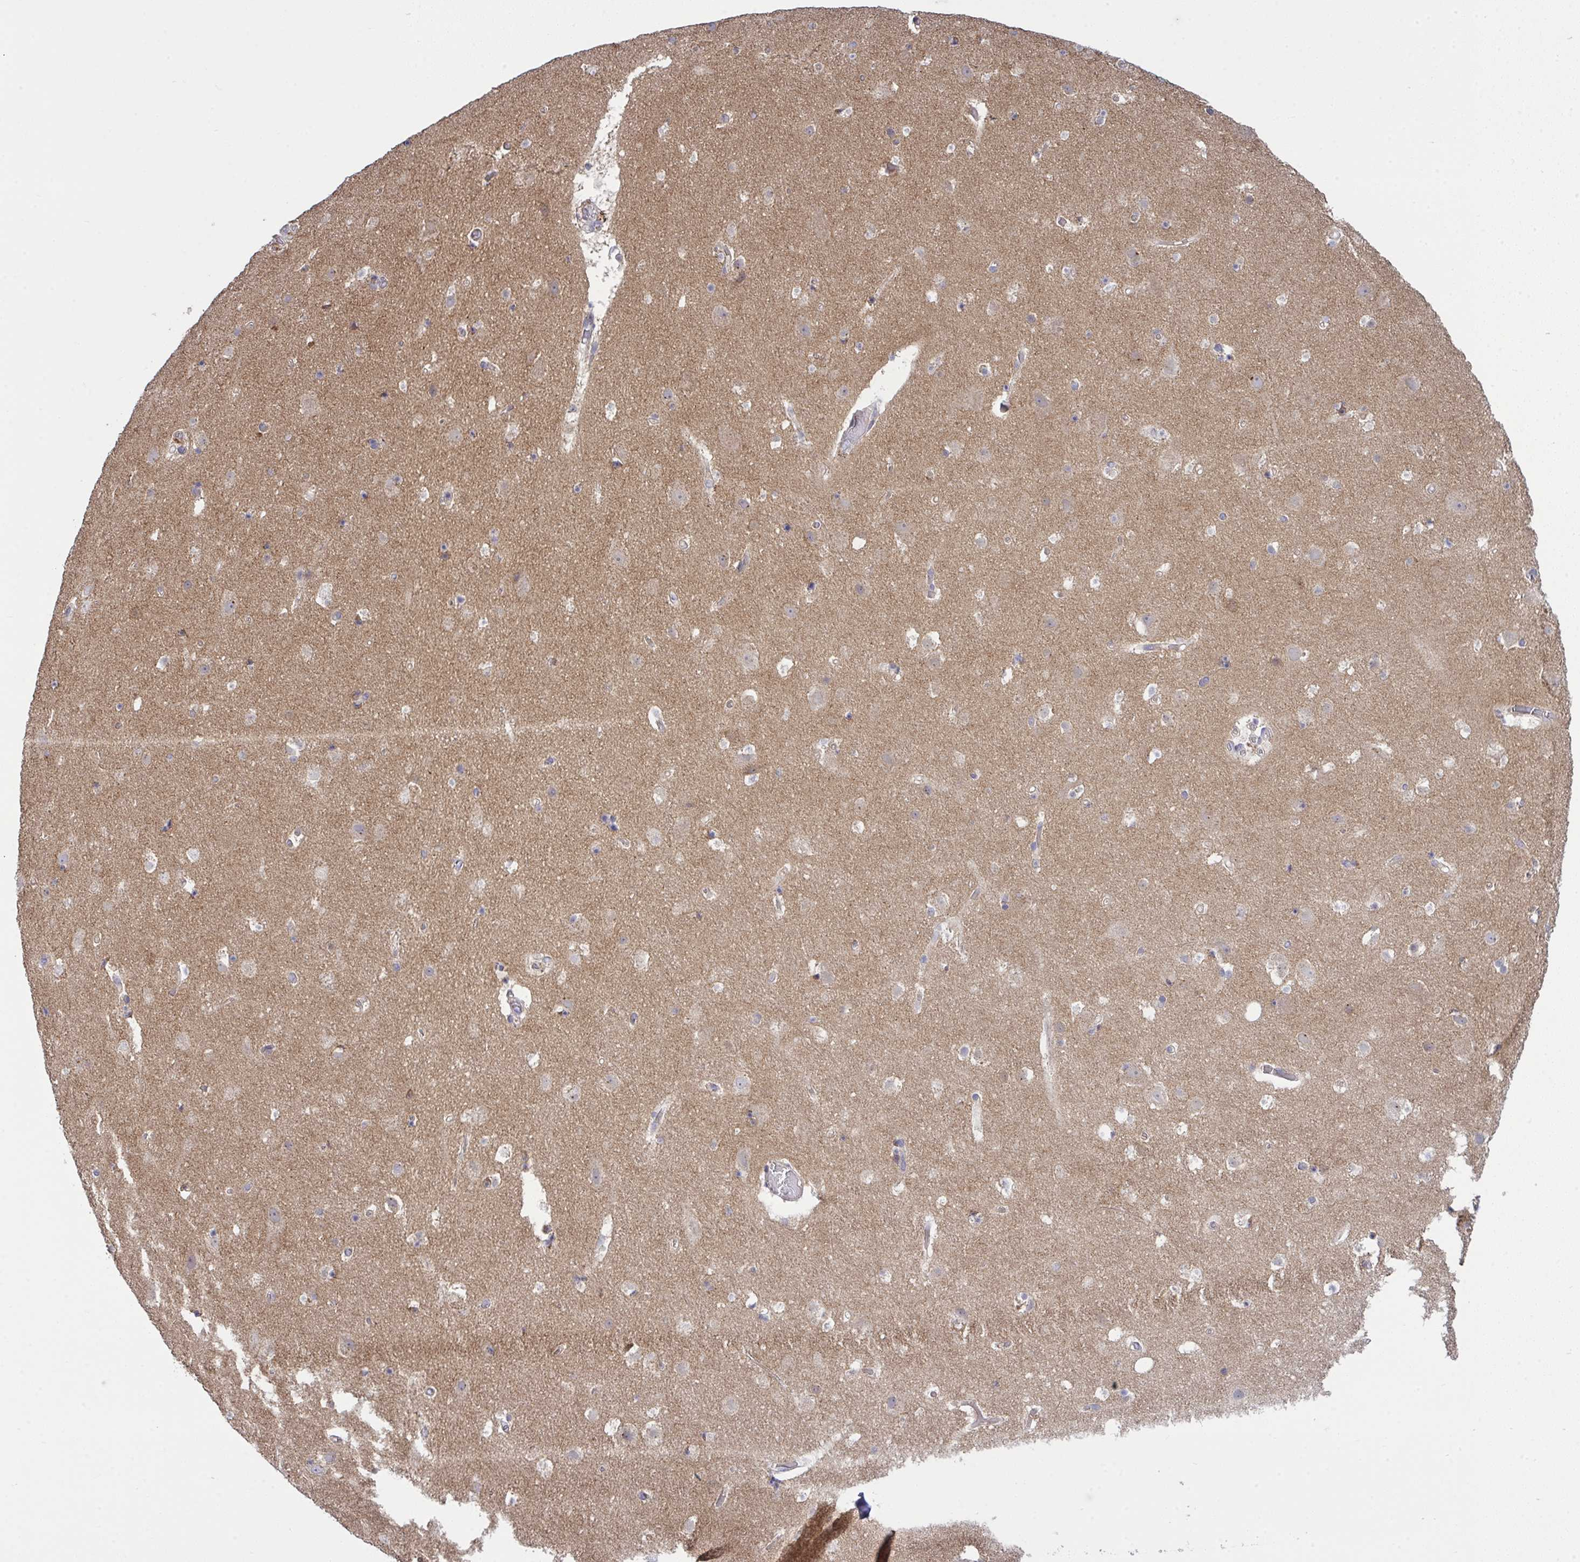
{"staining": {"intensity": "negative", "quantity": "none", "location": "none"}, "tissue": "cerebral cortex", "cell_type": "Endothelial cells", "image_type": "normal", "snomed": [{"axis": "morphology", "description": "Normal tissue, NOS"}, {"axis": "topography", "description": "Cerebral cortex"}], "caption": "Endothelial cells are negative for protein expression in normal human cerebral cortex.", "gene": "PPM1H", "patient": {"sex": "female", "age": 42}}